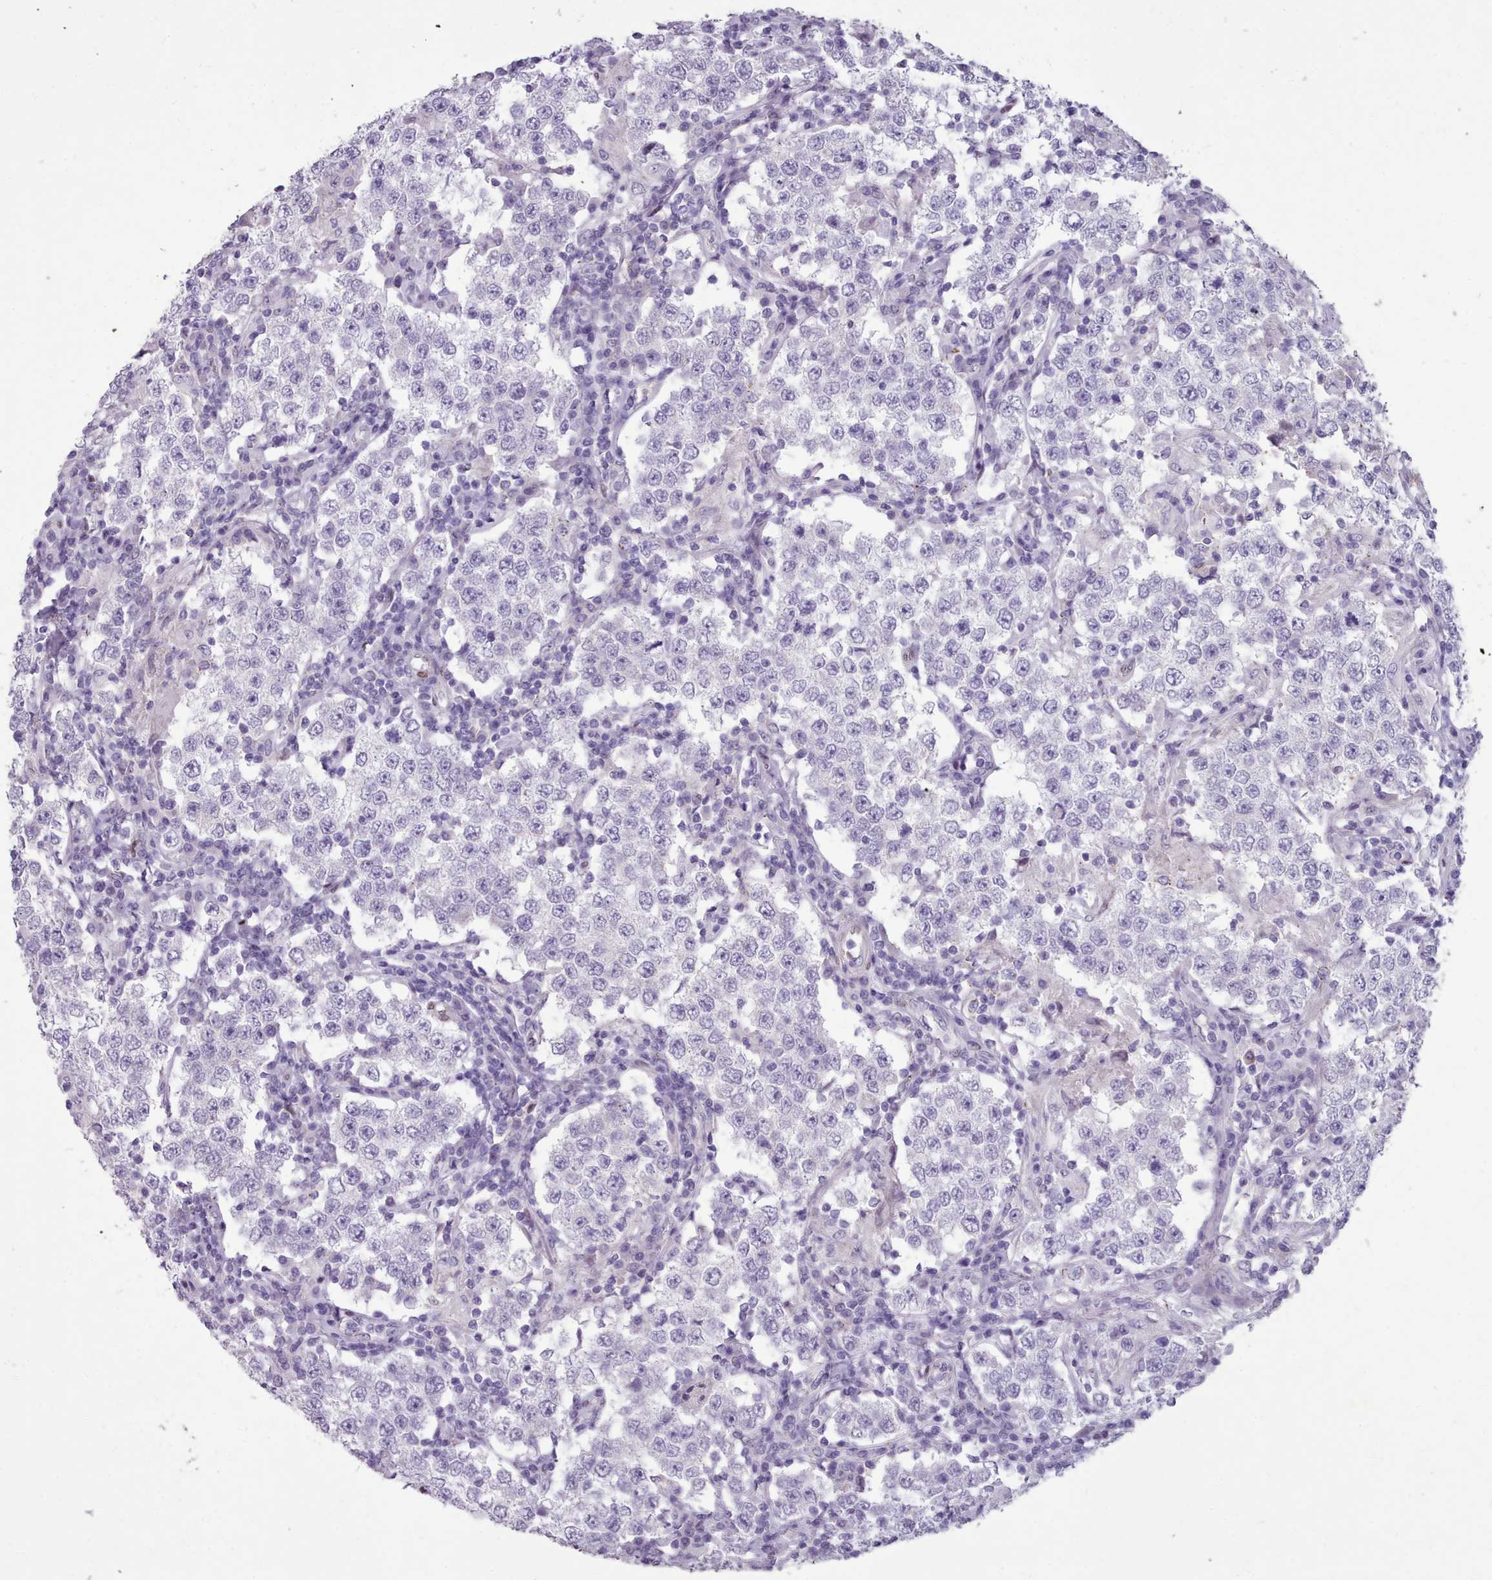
{"staining": {"intensity": "negative", "quantity": "none", "location": "none"}, "tissue": "testis cancer", "cell_type": "Tumor cells", "image_type": "cancer", "snomed": [{"axis": "morphology", "description": "Seminoma, NOS"}, {"axis": "morphology", "description": "Carcinoma, Embryonal, NOS"}, {"axis": "topography", "description": "Testis"}], "caption": "Photomicrograph shows no significant protein expression in tumor cells of embryonal carcinoma (testis). (Brightfield microscopy of DAB (3,3'-diaminobenzidine) IHC at high magnification).", "gene": "KCNT2", "patient": {"sex": "male", "age": 41}}